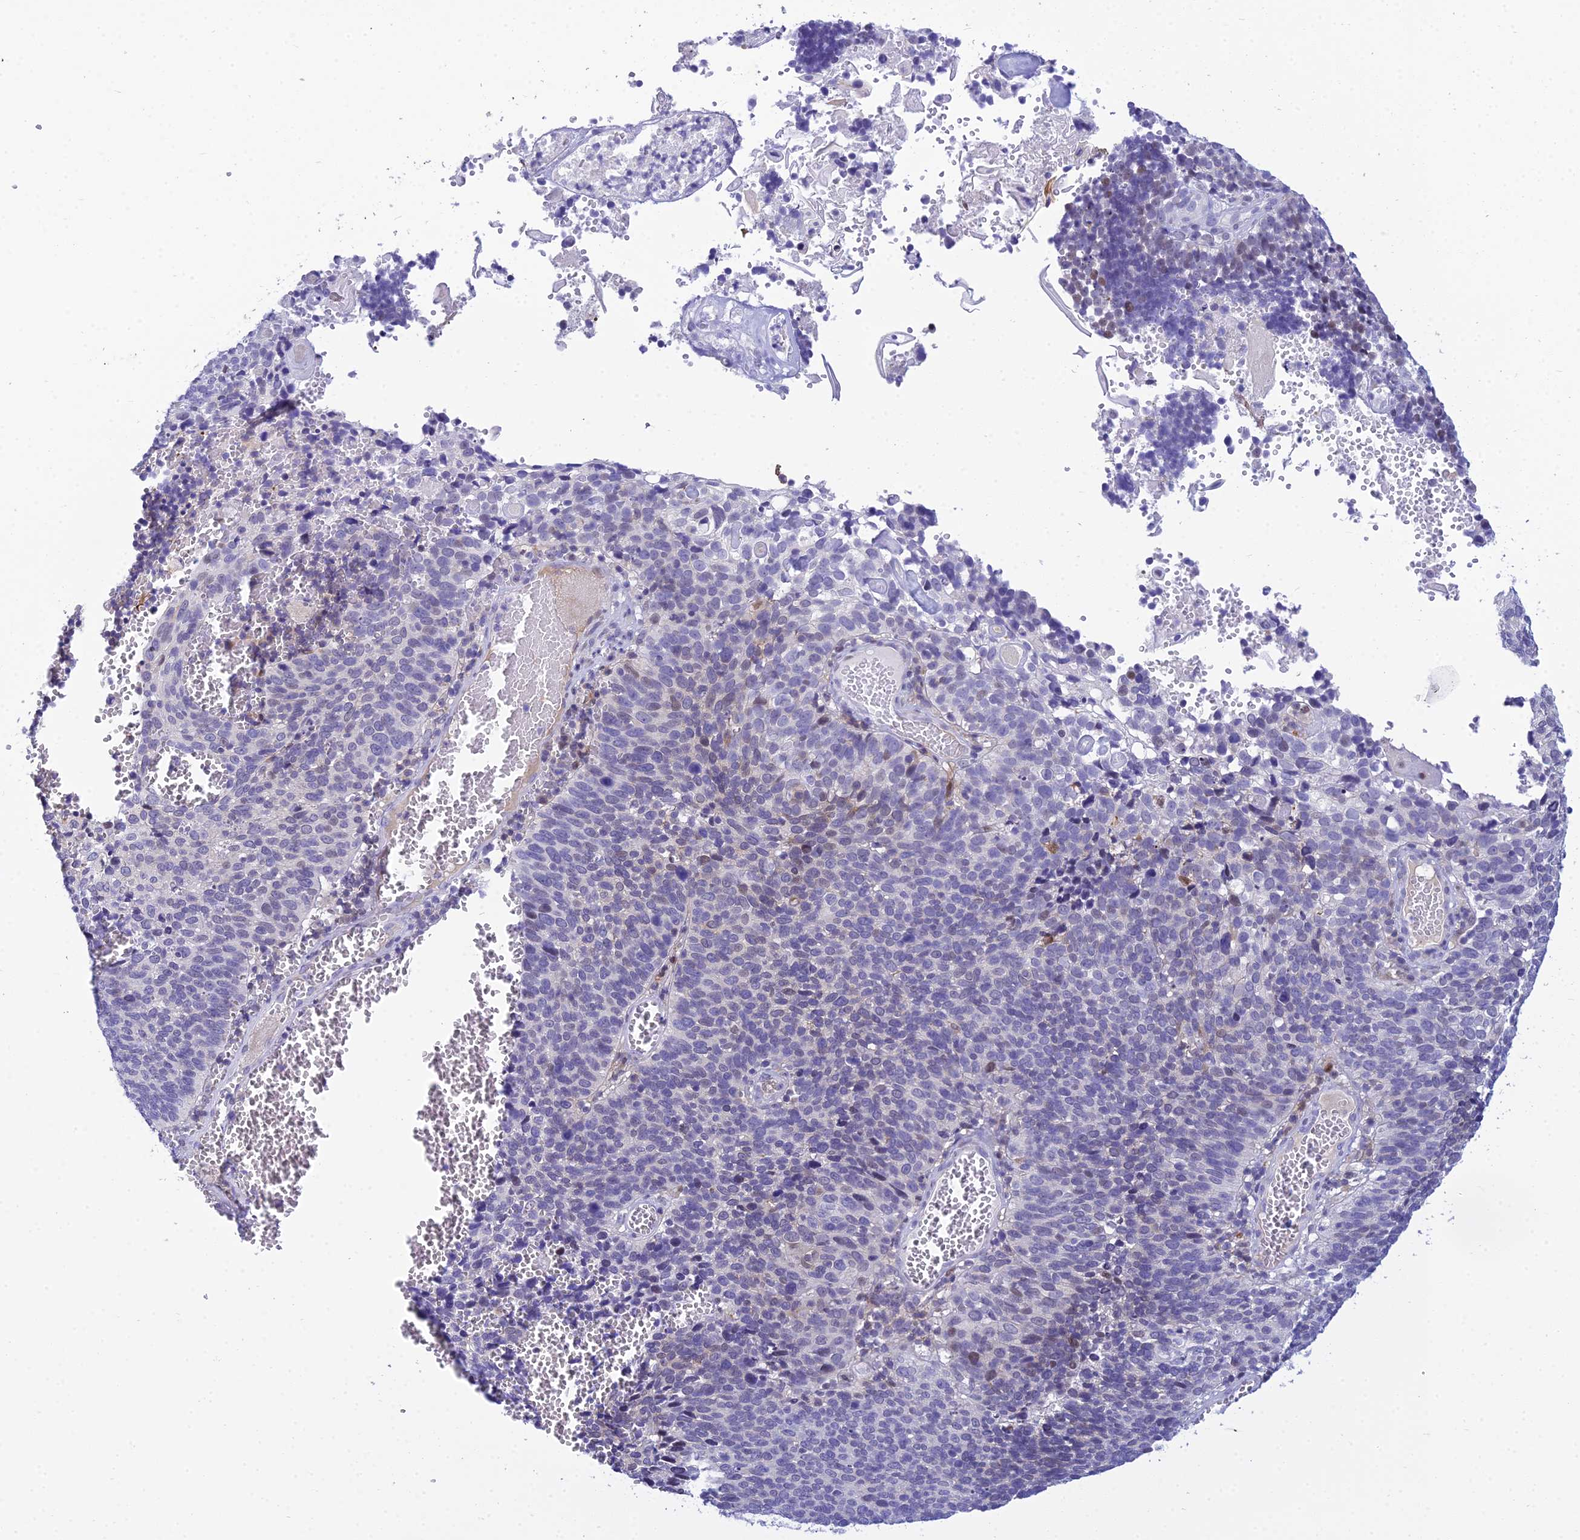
{"staining": {"intensity": "weak", "quantity": "<25%", "location": "nuclear"}, "tissue": "cervical cancer", "cell_type": "Tumor cells", "image_type": "cancer", "snomed": [{"axis": "morphology", "description": "Squamous cell carcinoma, NOS"}, {"axis": "topography", "description": "Cervix"}], "caption": "This photomicrograph is of cervical squamous cell carcinoma stained with immunohistochemistry (IHC) to label a protein in brown with the nuclei are counter-stained blue. There is no expression in tumor cells.", "gene": "ZMIZ1", "patient": {"sex": "female", "age": 39}}